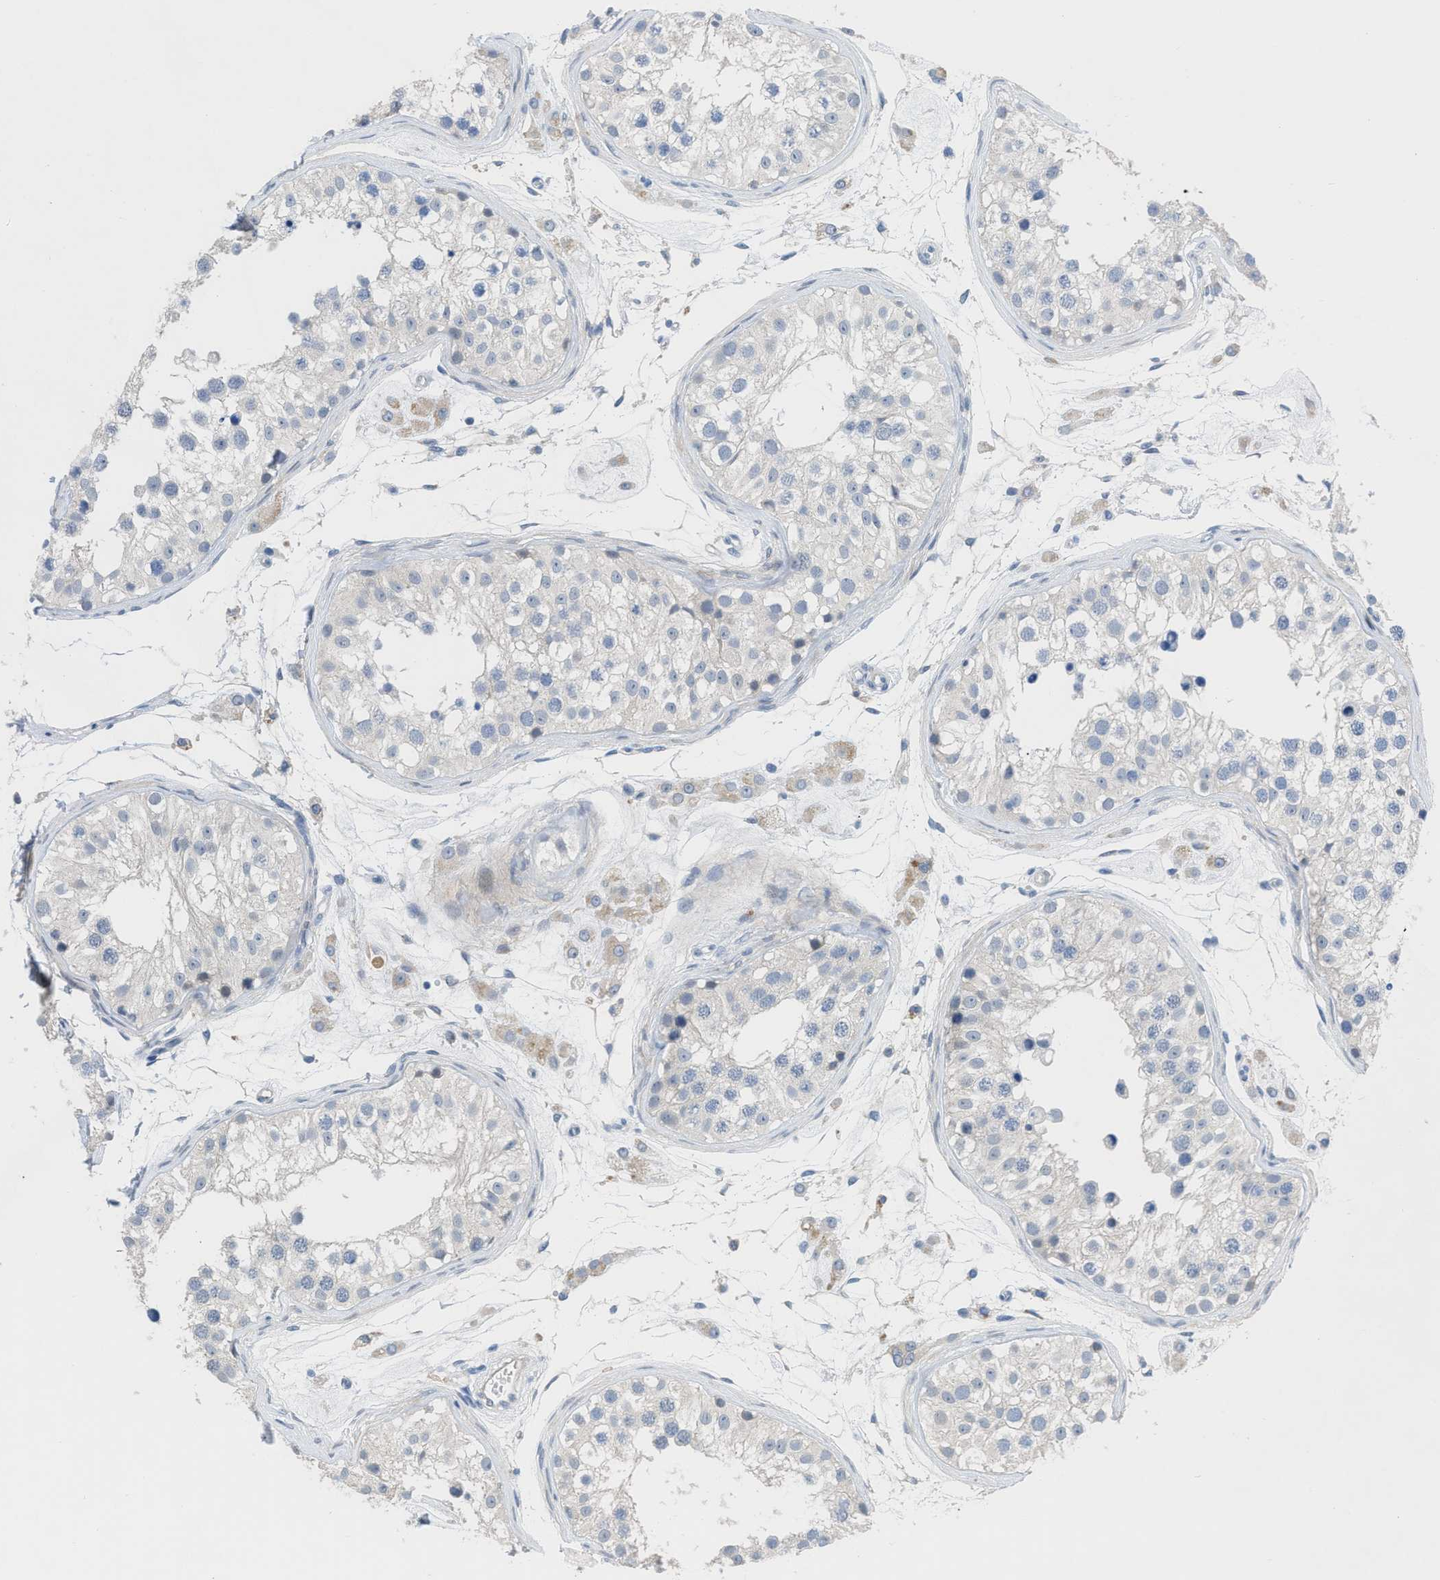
{"staining": {"intensity": "negative", "quantity": "none", "location": "none"}, "tissue": "testis", "cell_type": "Cells in seminiferous ducts", "image_type": "normal", "snomed": [{"axis": "morphology", "description": "Normal tissue, NOS"}, {"axis": "morphology", "description": "Adenocarcinoma, metastatic, NOS"}, {"axis": "topography", "description": "Testis"}], "caption": "IHC photomicrograph of benign human testis stained for a protein (brown), which reveals no positivity in cells in seminiferous ducts.", "gene": "OR9K2", "patient": {"sex": "male", "age": 26}}